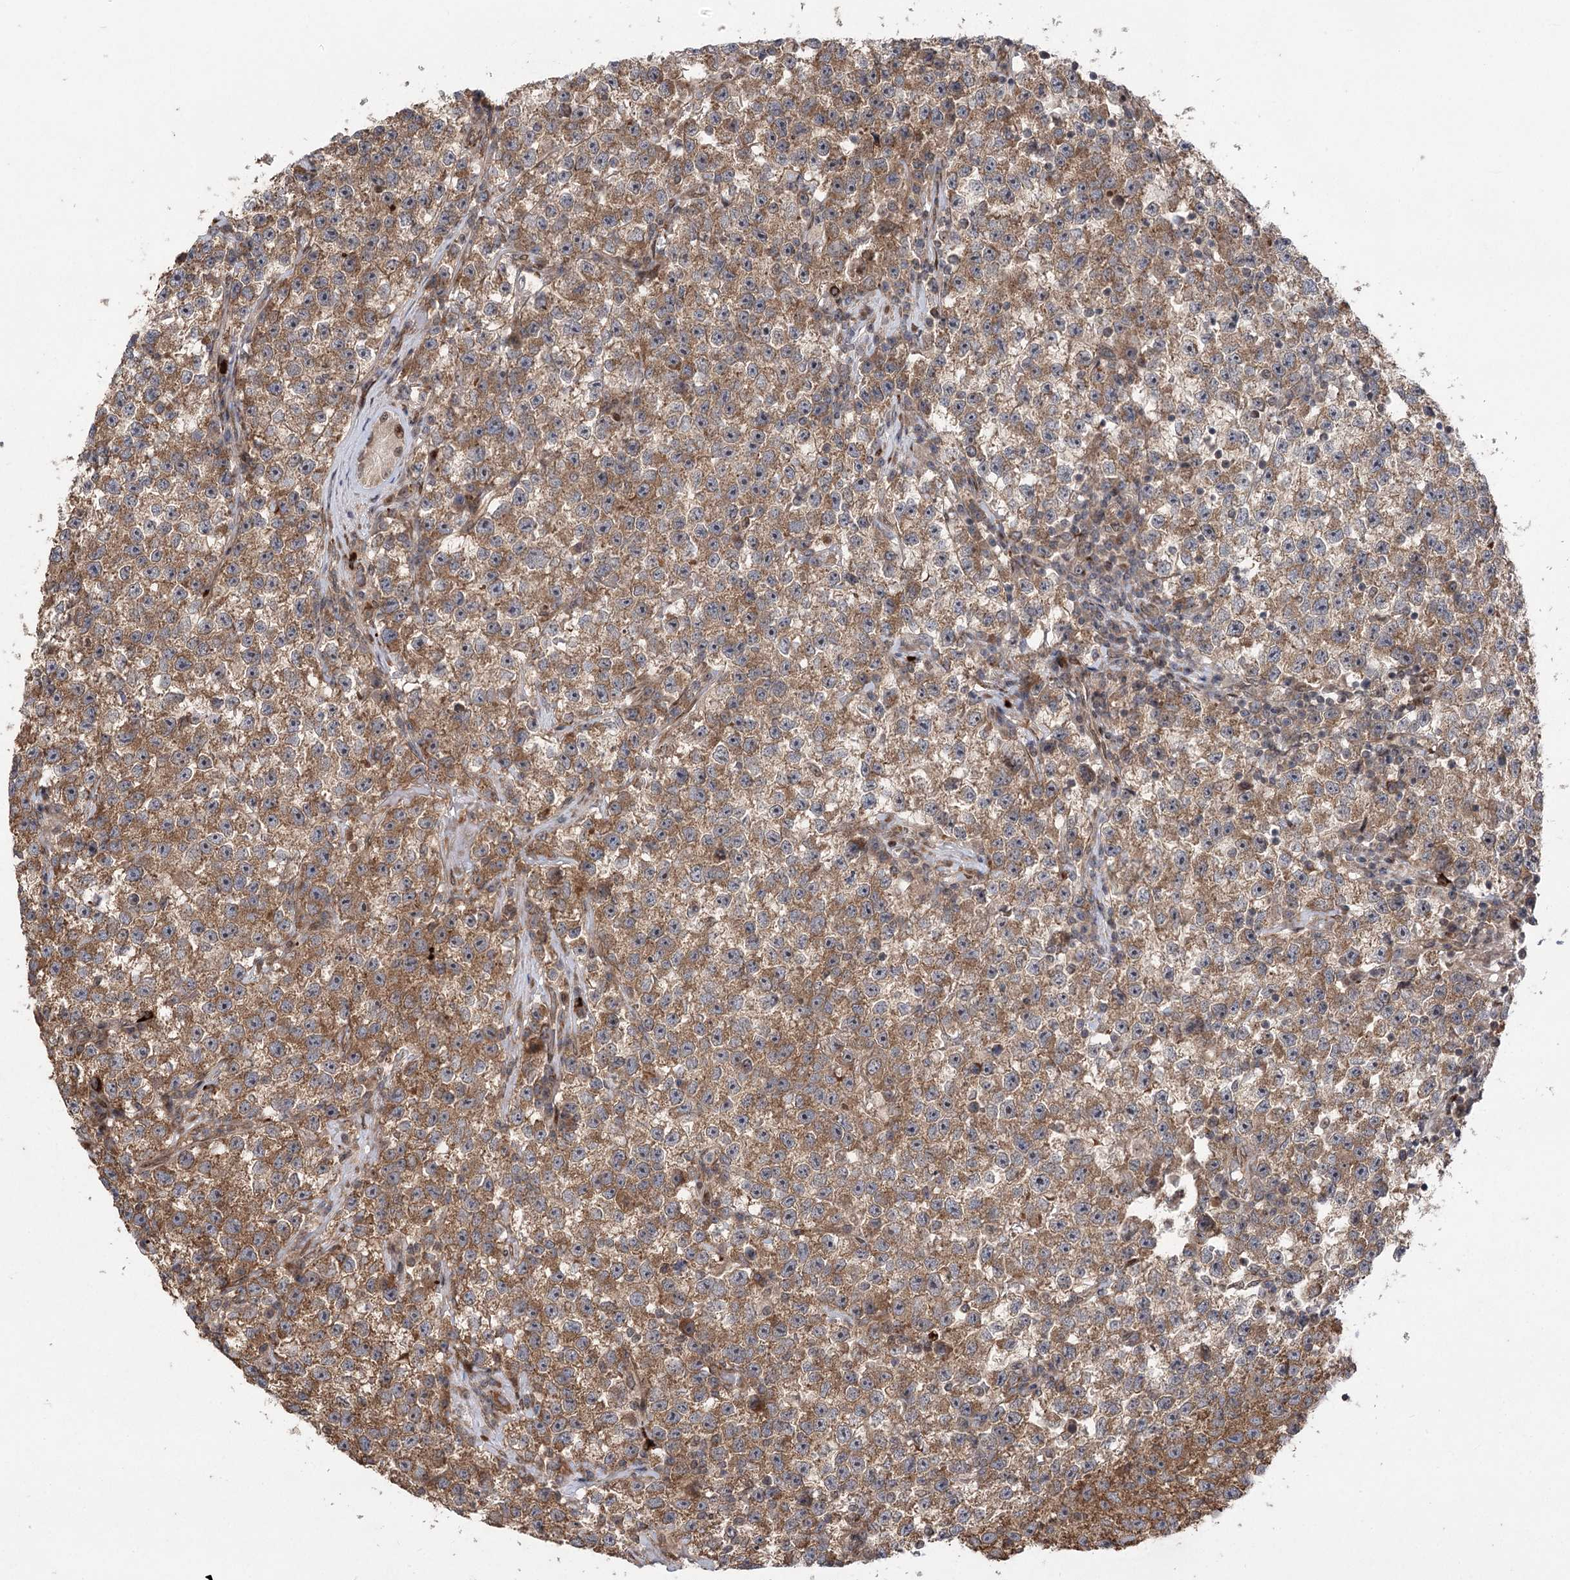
{"staining": {"intensity": "moderate", "quantity": ">75%", "location": "cytoplasmic/membranous"}, "tissue": "testis cancer", "cell_type": "Tumor cells", "image_type": "cancer", "snomed": [{"axis": "morphology", "description": "Seminoma, NOS"}, {"axis": "topography", "description": "Testis"}], "caption": "Protein staining of testis cancer (seminoma) tissue exhibits moderate cytoplasmic/membranous staining in approximately >75% of tumor cells.", "gene": "TENM2", "patient": {"sex": "male", "age": 22}}